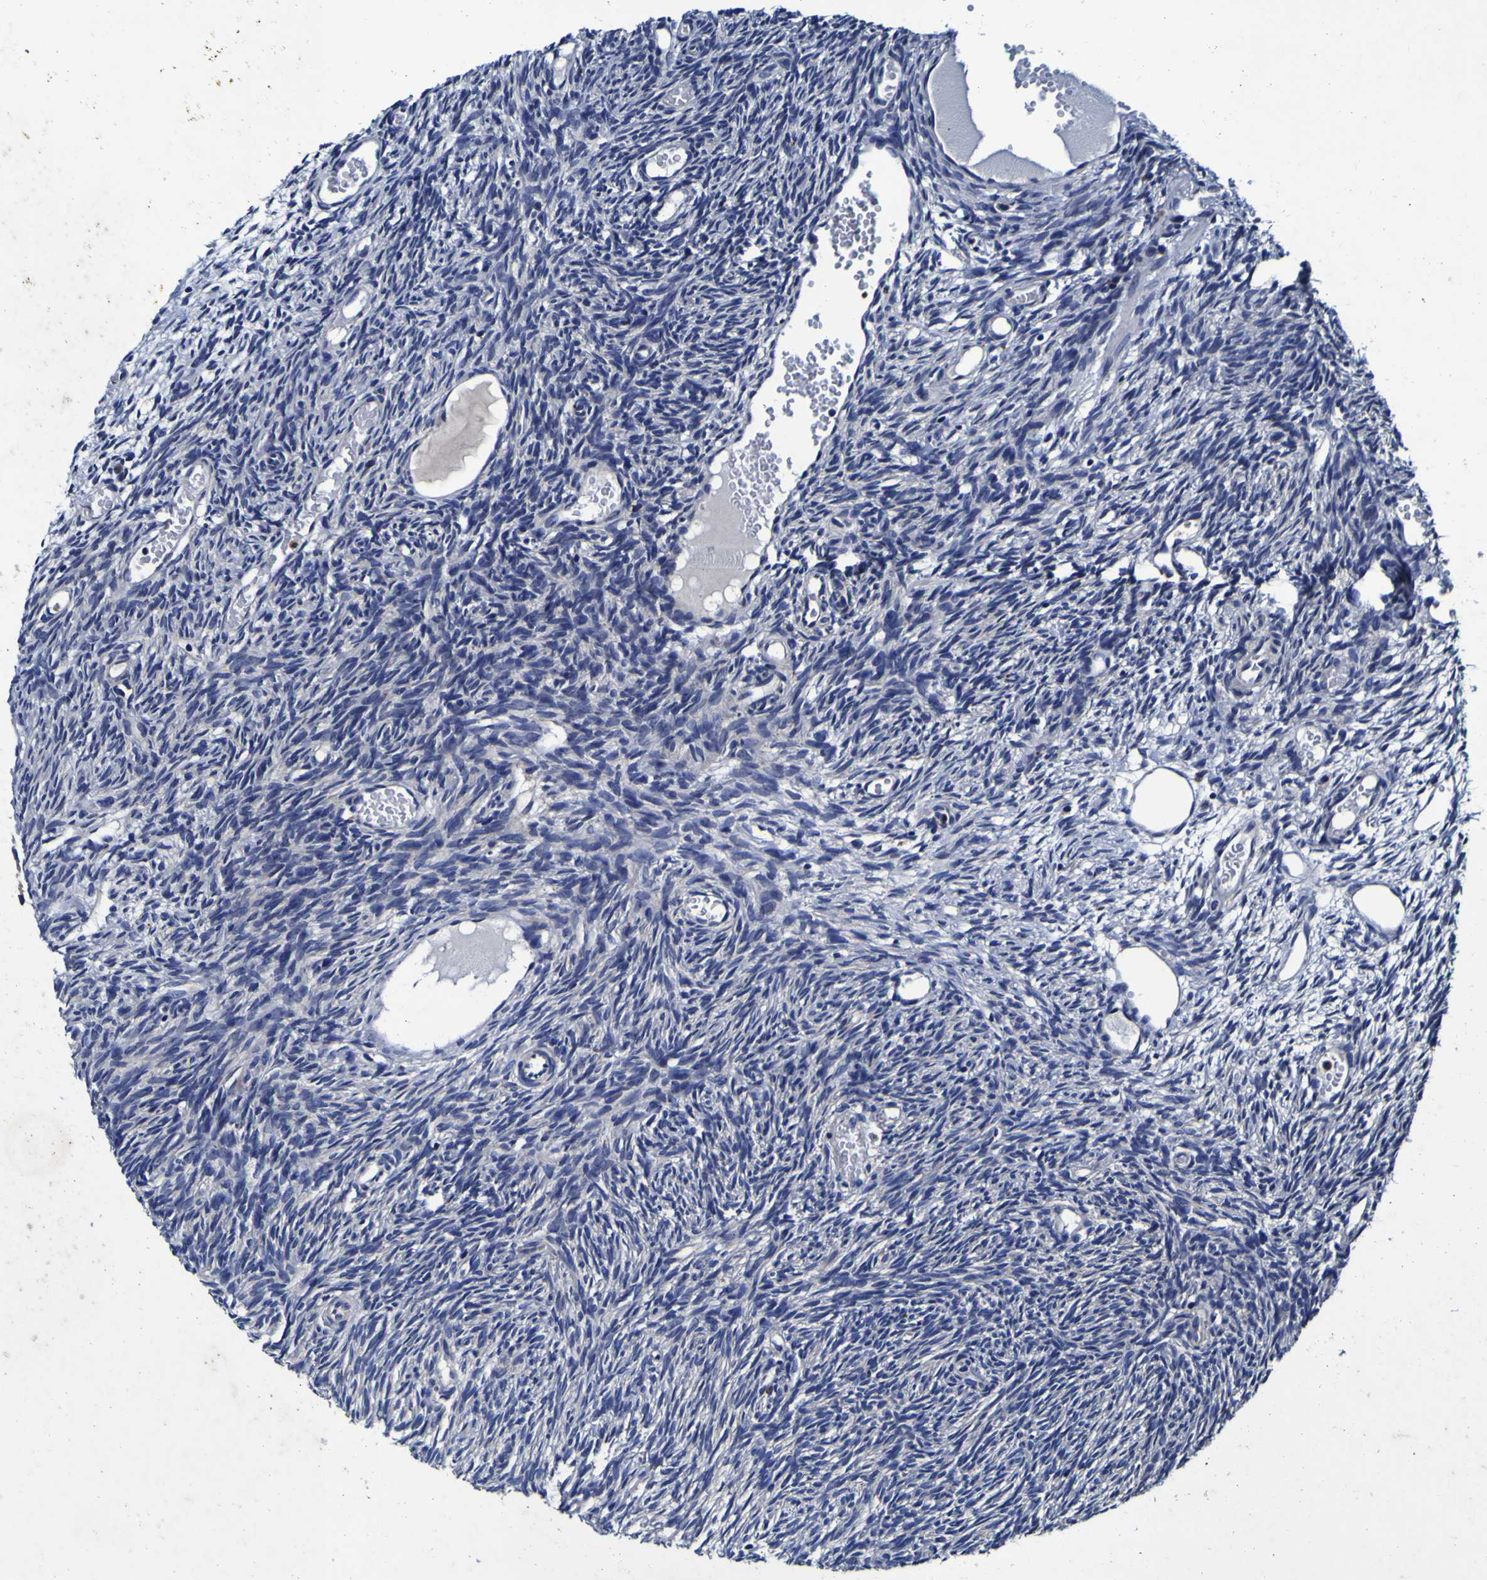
{"staining": {"intensity": "negative", "quantity": "none", "location": "none"}, "tissue": "ovary", "cell_type": "Ovarian stroma cells", "image_type": "normal", "snomed": [{"axis": "morphology", "description": "Normal tissue, NOS"}, {"axis": "topography", "description": "Ovary"}], "caption": "Histopathology image shows no significant protein positivity in ovarian stroma cells of normal ovary.", "gene": "PANK4", "patient": {"sex": "female", "age": 35}}